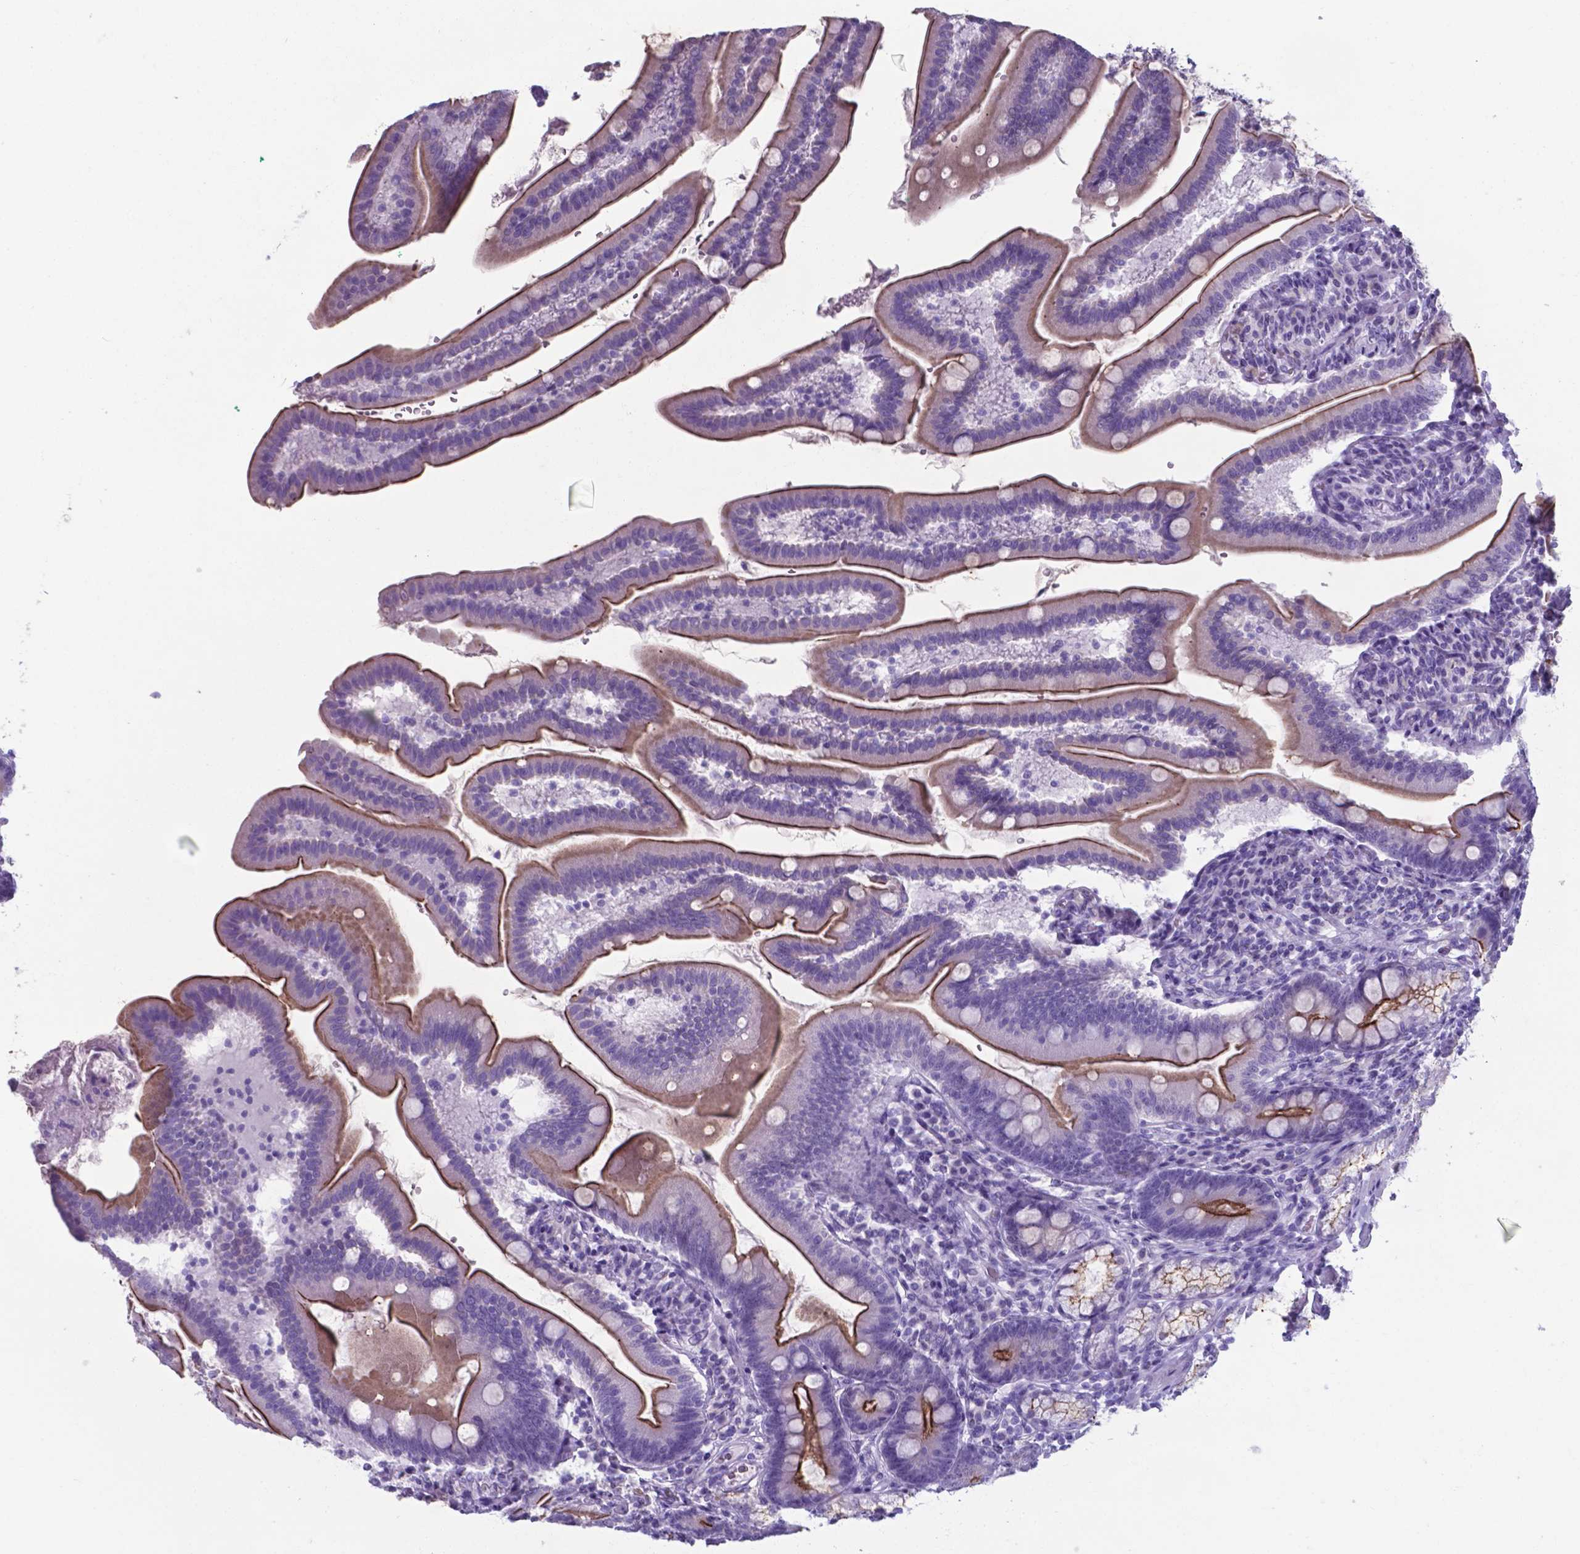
{"staining": {"intensity": "strong", "quantity": "25%-75%", "location": "cytoplasmic/membranous"}, "tissue": "duodenum", "cell_type": "Glandular cells", "image_type": "normal", "snomed": [{"axis": "morphology", "description": "Normal tissue, NOS"}, {"axis": "topography", "description": "Duodenum"}], "caption": "A high amount of strong cytoplasmic/membranous positivity is appreciated in approximately 25%-75% of glandular cells in benign duodenum.", "gene": "AP5B1", "patient": {"sex": "female", "age": 67}}